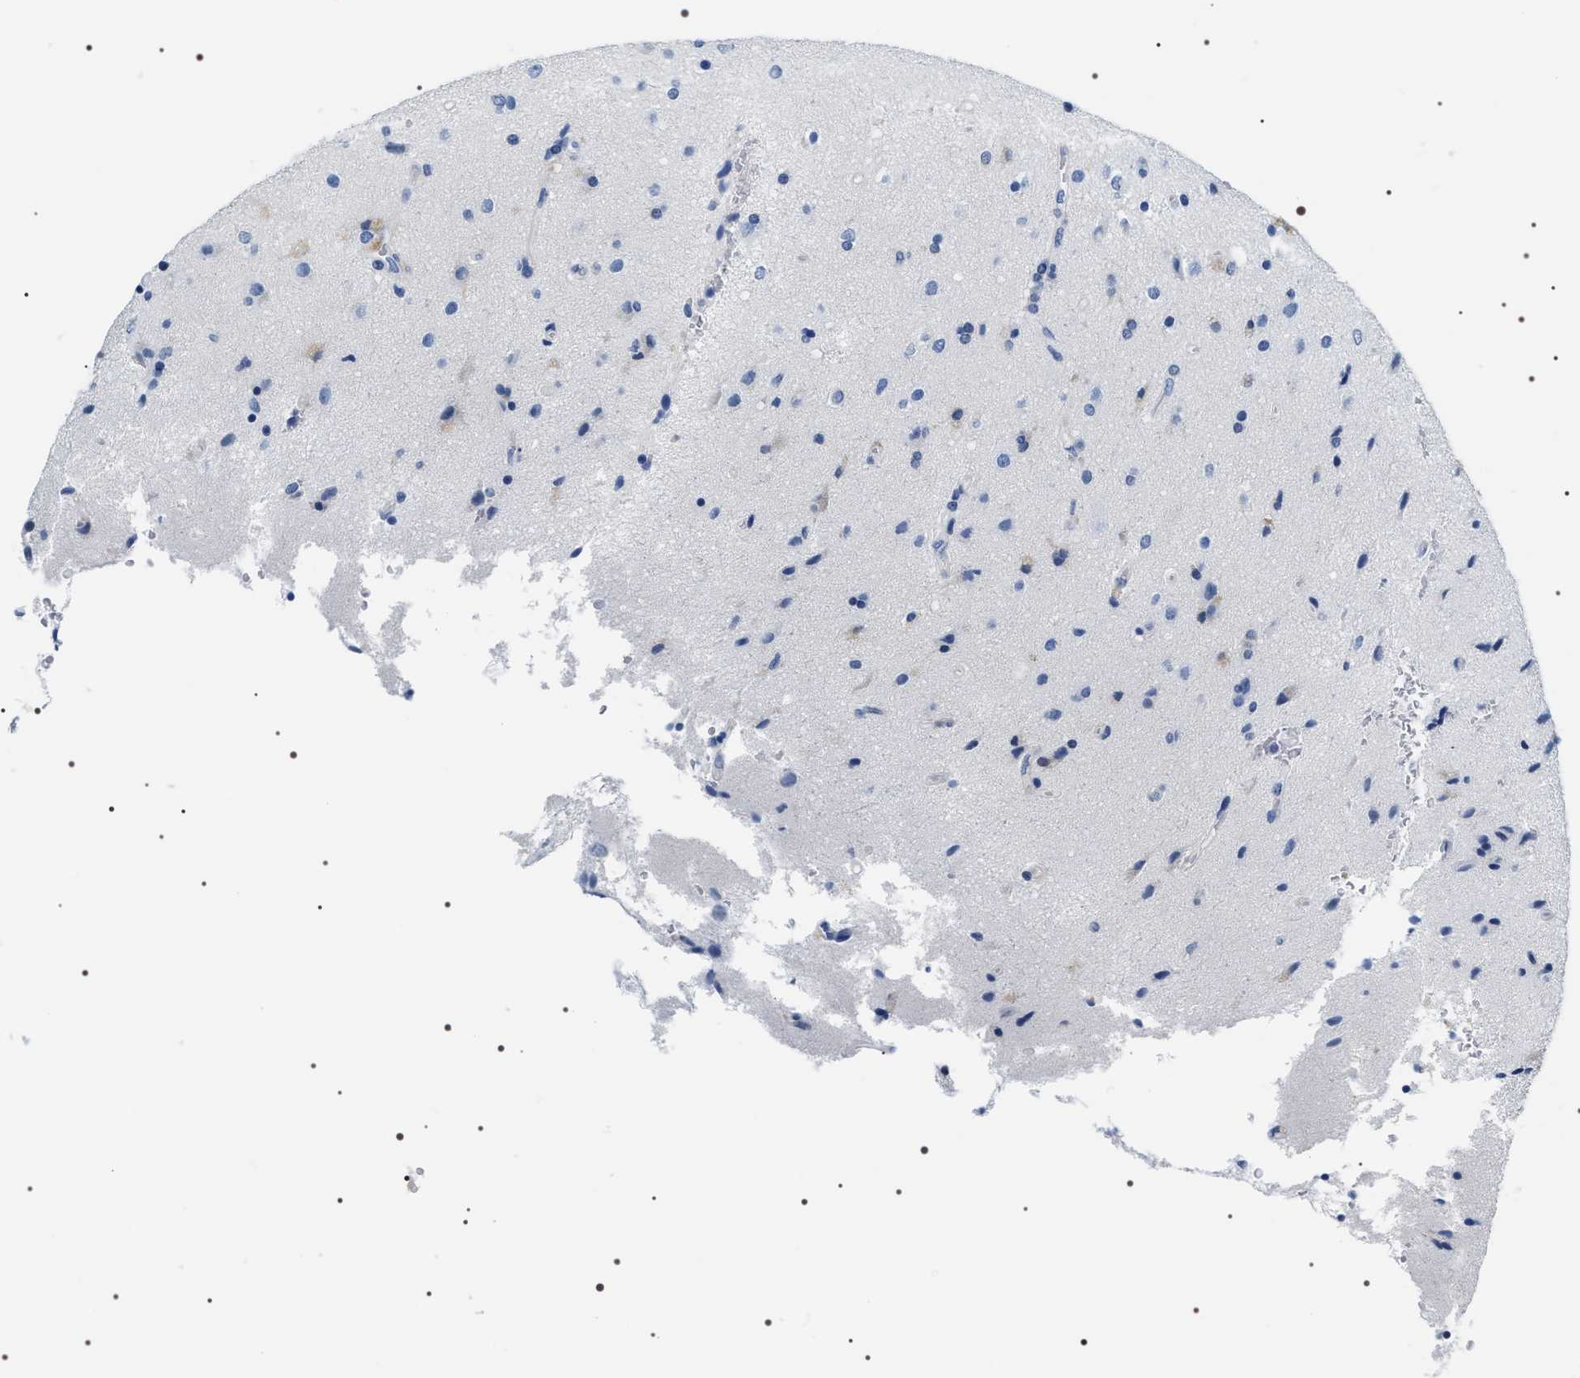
{"staining": {"intensity": "negative", "quantity": "none", "location": "none"}, "tissue": "glioma", "cell_type": "Tumor cells", "image_type": "cancer", "snomed": [{"axis": "morphology", "description": "Glioma, malignant, High grade"}, {"axis": "topography", "description": "Brain"}], "caption": "This micrograph is of high-grade glioma (malignant) stained with immunohistochemistry (IHC) to label a protein in brown with the nuclei are counter-stained blue. There is no staining in tumor cells.", "gene": "ADH4", "patient": {"sex": "male", "age": 72}}